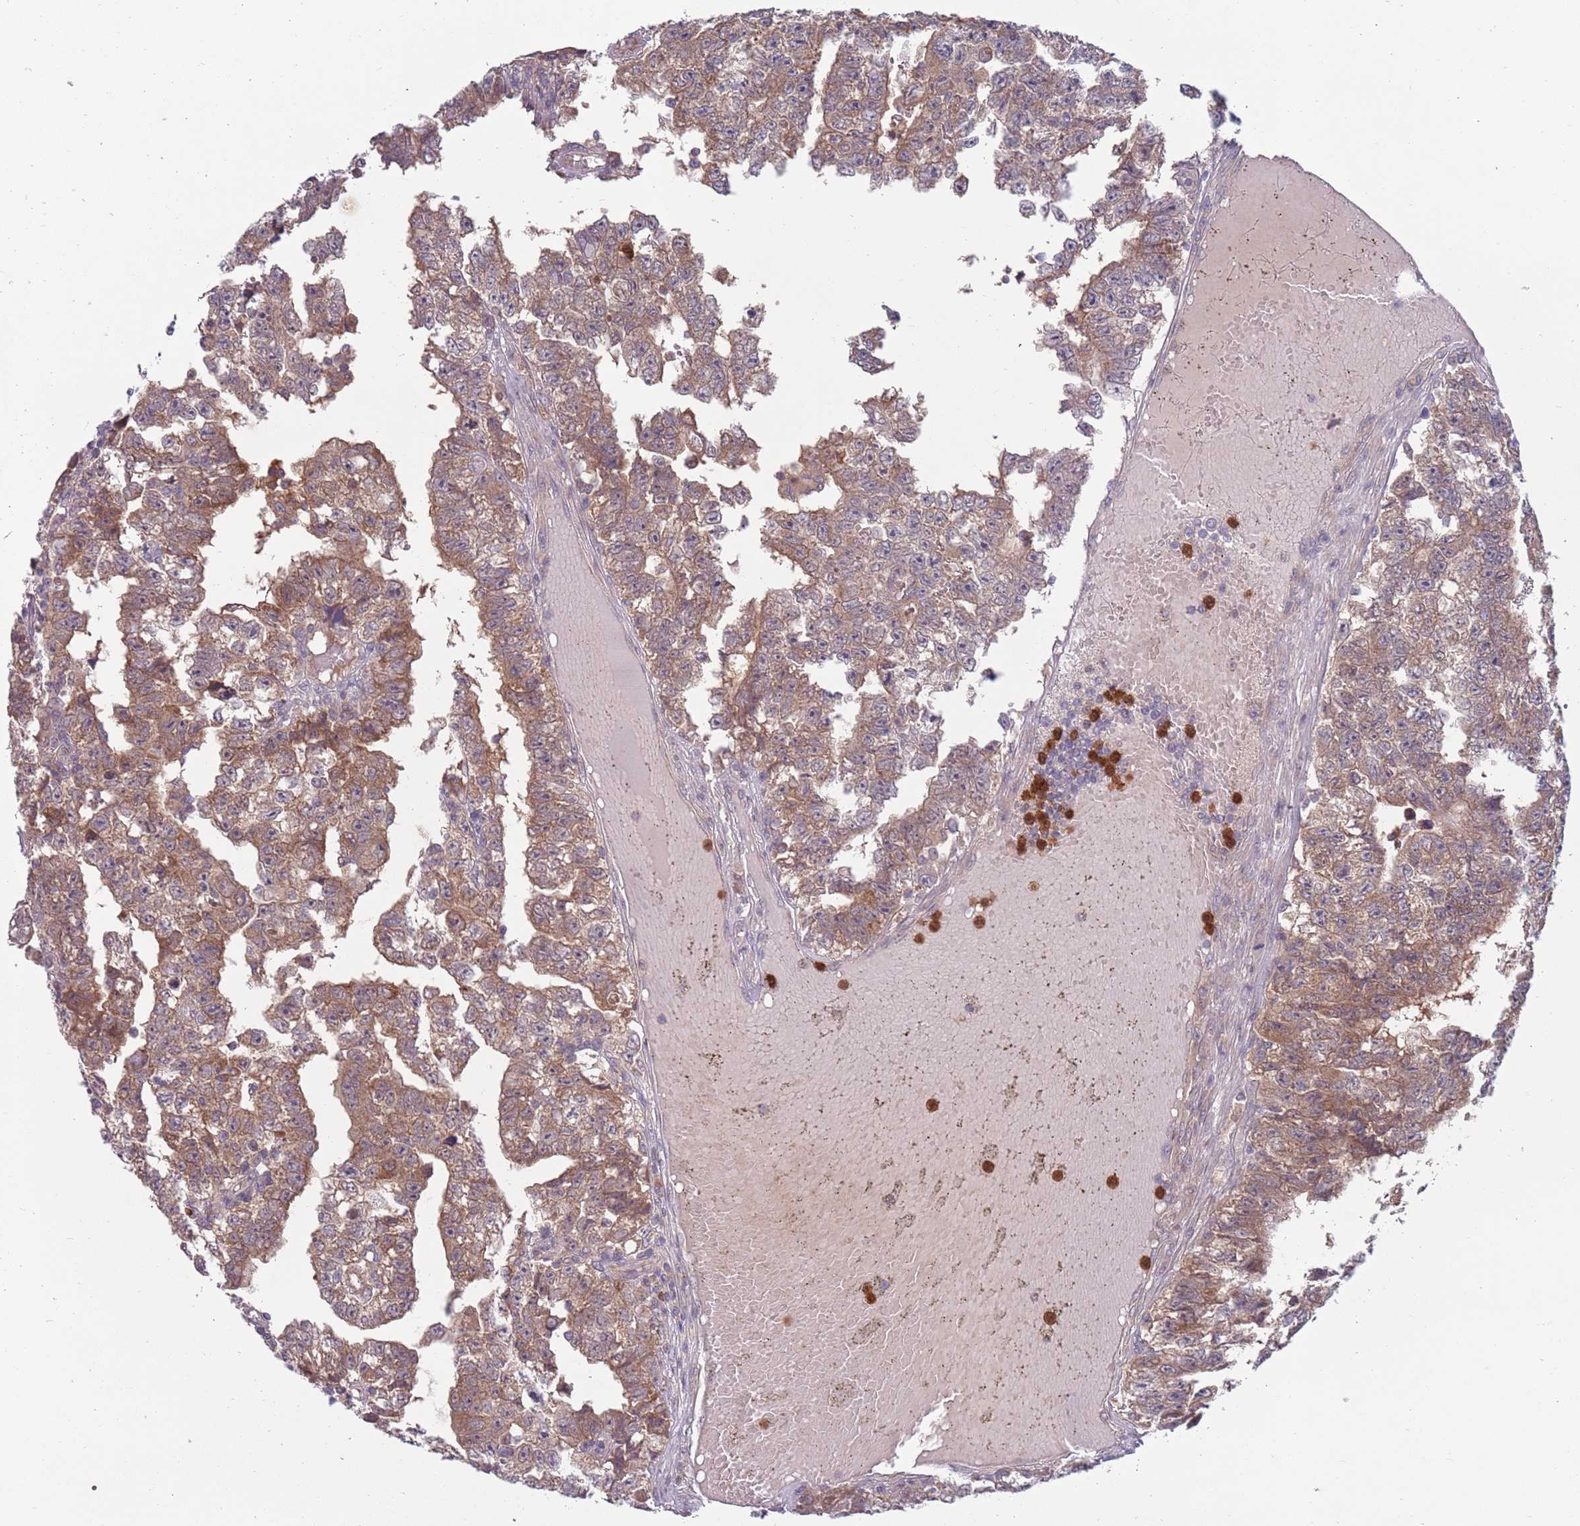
{"staining": {"intensity": "moderate", "quantity": "25%-75%", "location": "cytoplasmic/membranous"}, "tissue": "testis cancer", "cell_type": "Tumor cells", "image_type": "cancer", "snomed": [{"axis": "morphology", "description": "Carcinoma, Embryonal, NOS"}, {"axis": "topography", "description": "Testis"}], "caption": "Human testis cancer (embryonal carcinoma) stained for a protein (brown) shows moderate cytoplasmic/membranous positive staining in approximately 25%-75% of tumor cells.", "gene": "TYW1", "patient": {"sex": "male", "age": 25}}